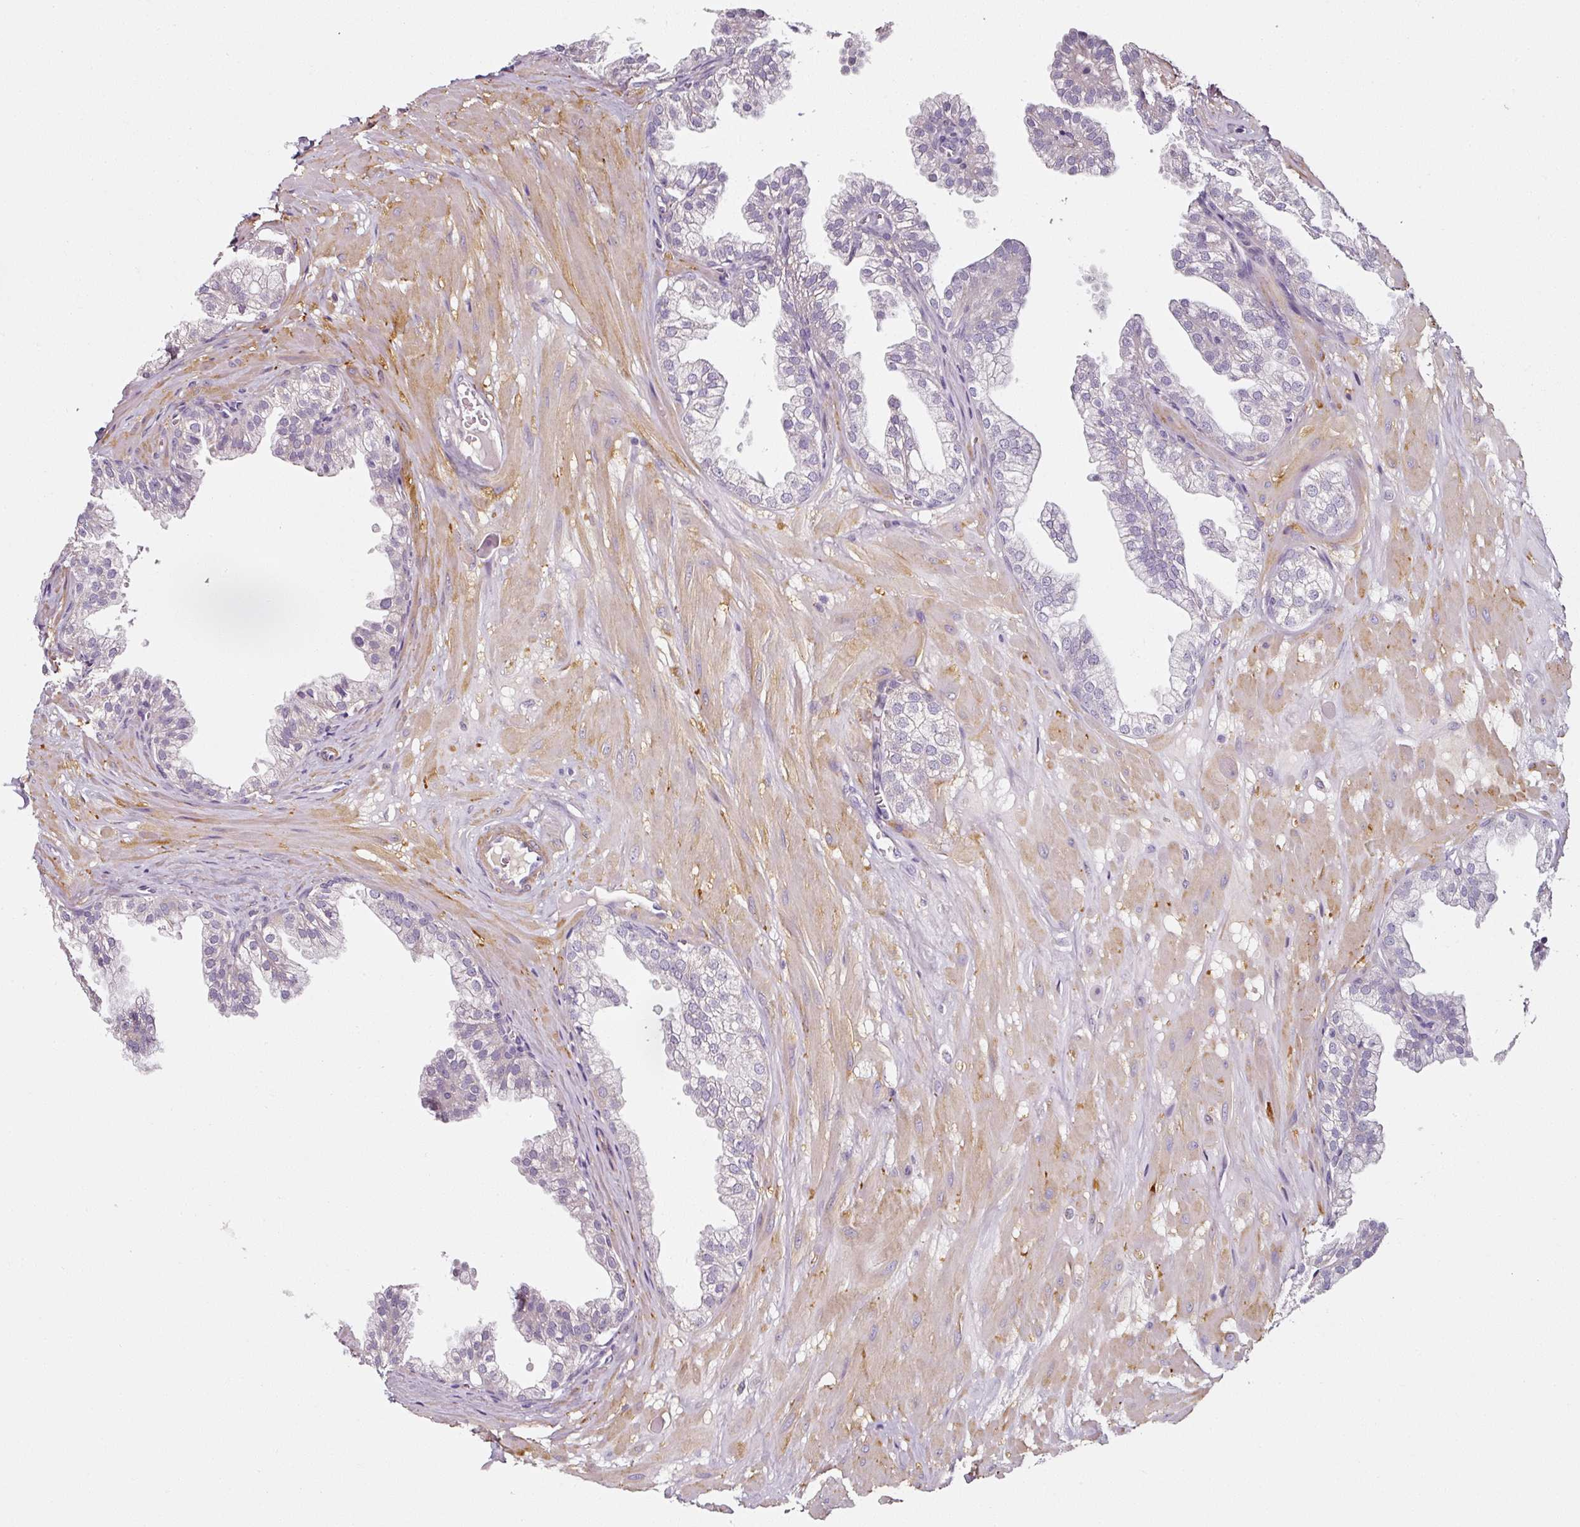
{"staining": {"intensity": "negative", "quantity": "none", "location": "none"}, "tissue": "prostate", "cell_type": "Glandular cells", "image_type": "normal", "snomed": [{"axis": "morphology", "description": "Normal tissue, NOS"}, {"axis": "topography", "description": "Prostate"}, {"axis": "topography", "description": "Peripheral nerve tissue"}], "caption": "Photomicrograph shows no significant protein staining in glandular cells of benign prostate. (DAB immunohistochemistry, high magnification).", "gene": "CAP2", "patient": {"sex": "male", "age": 55}}